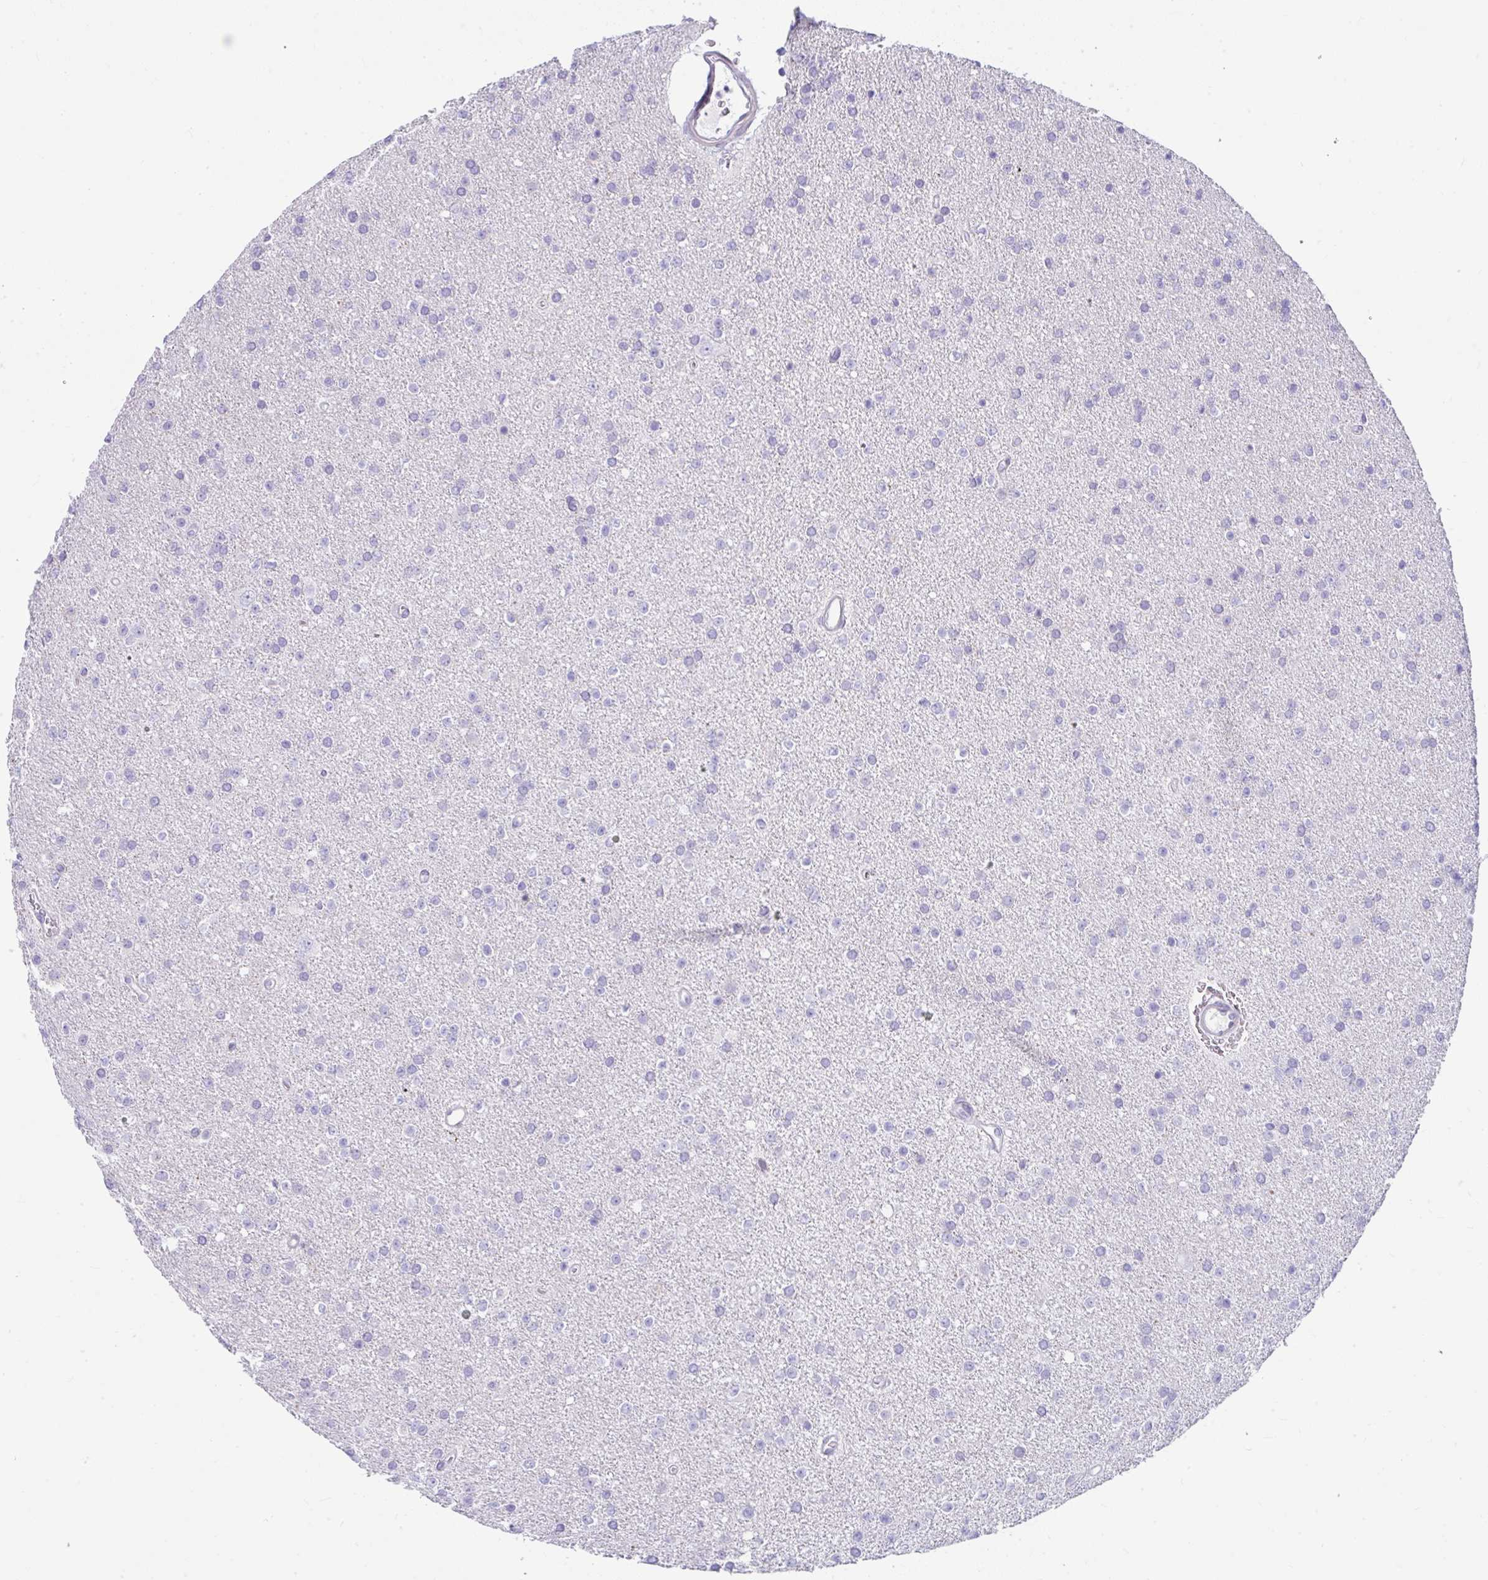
{"staining": {"intensity": "negative", "quantity": "none", "location": "none"}, "tissue": "glioma", "cell_type": "Tumor cells", "image_type": "cancer", "snomed": [{"axis": "morphology", "description": "Glioma, malignant, Low grade"}, {"axis": "topography", "description": "Brain"}], "caption": "Tumor cells are negative for brown protein staining in malignant glioma (low-grade).", "gene": "ISL1", "patient": {"sex": "female", "age": 34}}